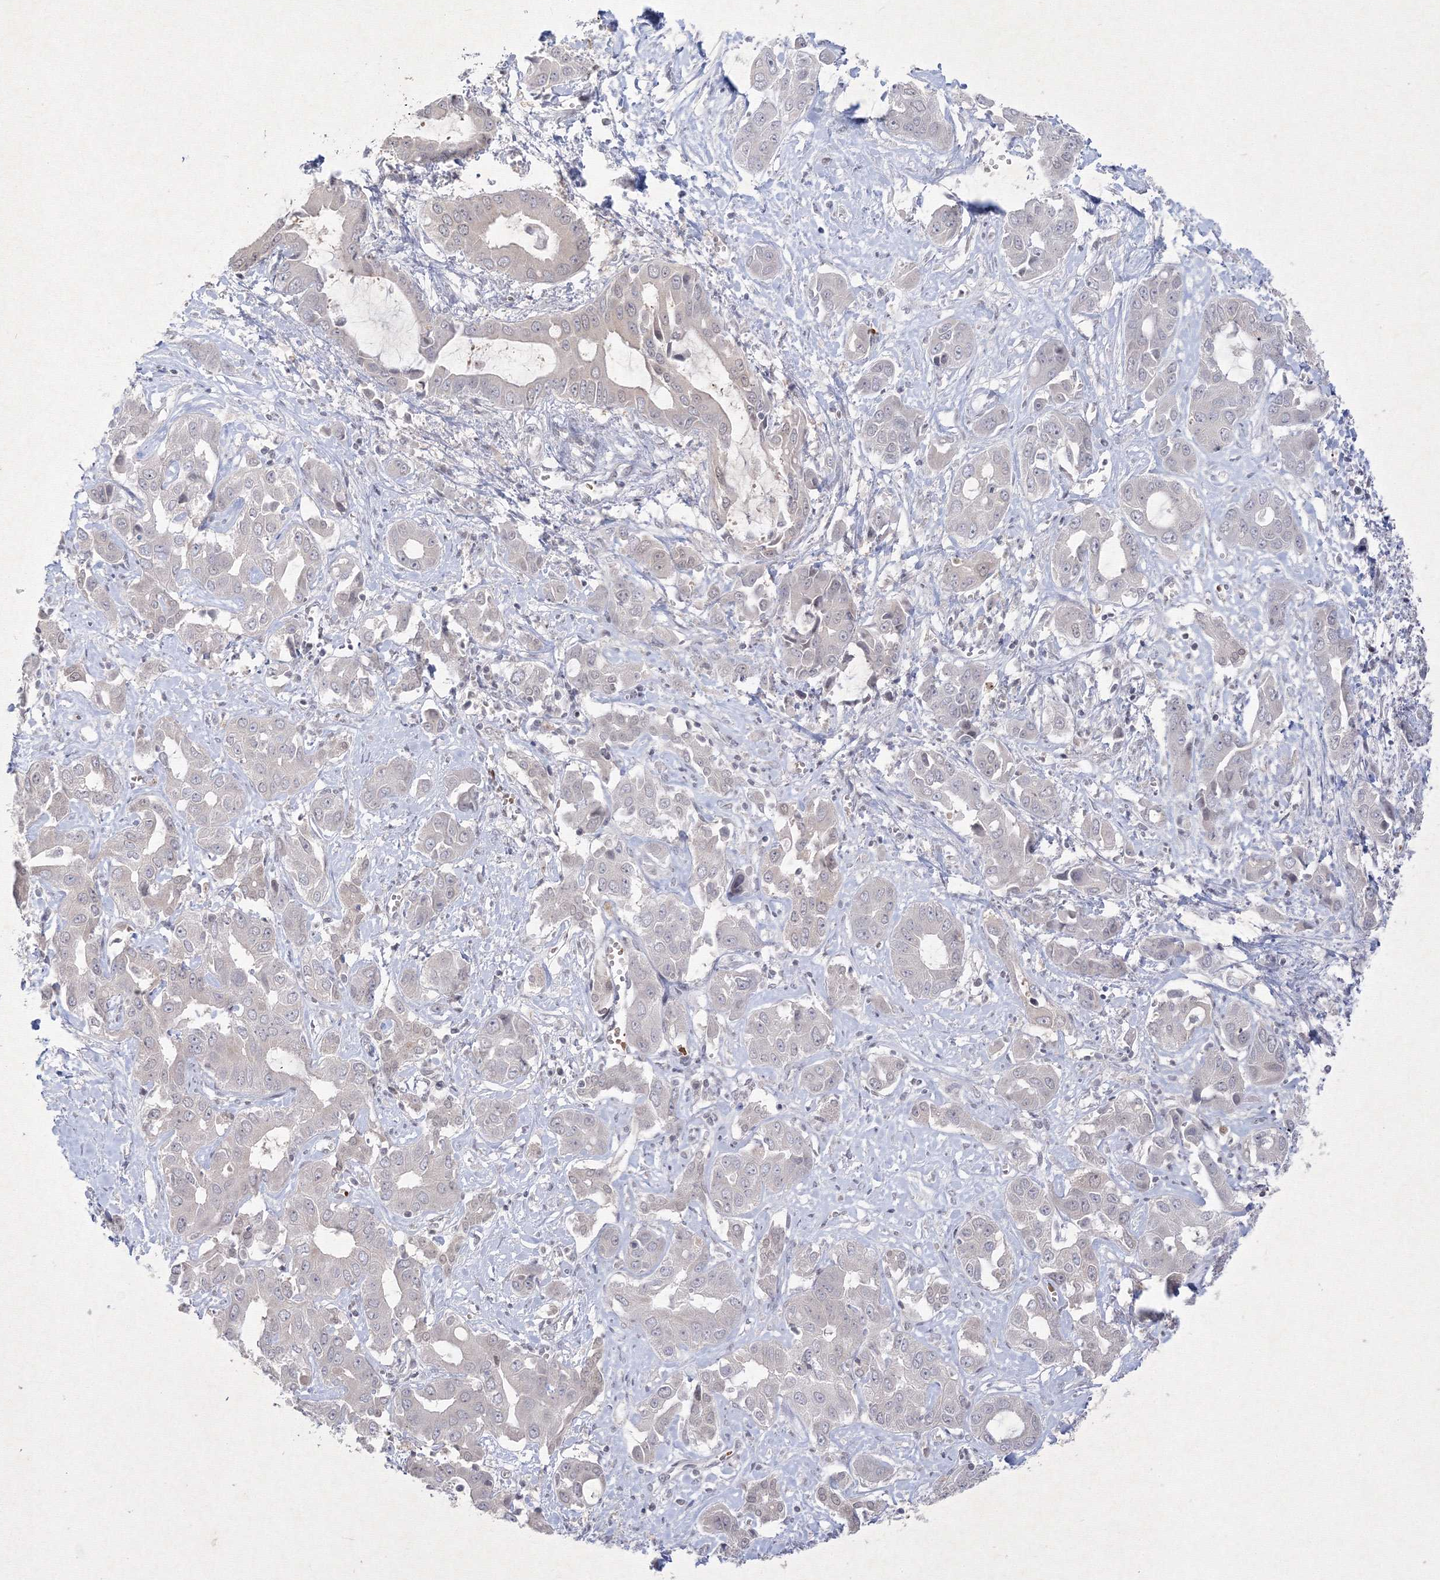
{"staining": {"intensity": "negative", "quantity": "none", "location": "none"}, "tissue": "liver cancer", "cell_type": "Tumor cells", "image_type": "cancer", "snomed": [{"axis": "morphology", "description": "Cholangiocarcinoma"}, {"axis": "topography", "description": "Liver"}], "caption": "Micrograph shows no significant protein staining in tumor cells of liver cancer.", "gene": "NXPE3", "patient": {"sex": "female", "age": 52}}